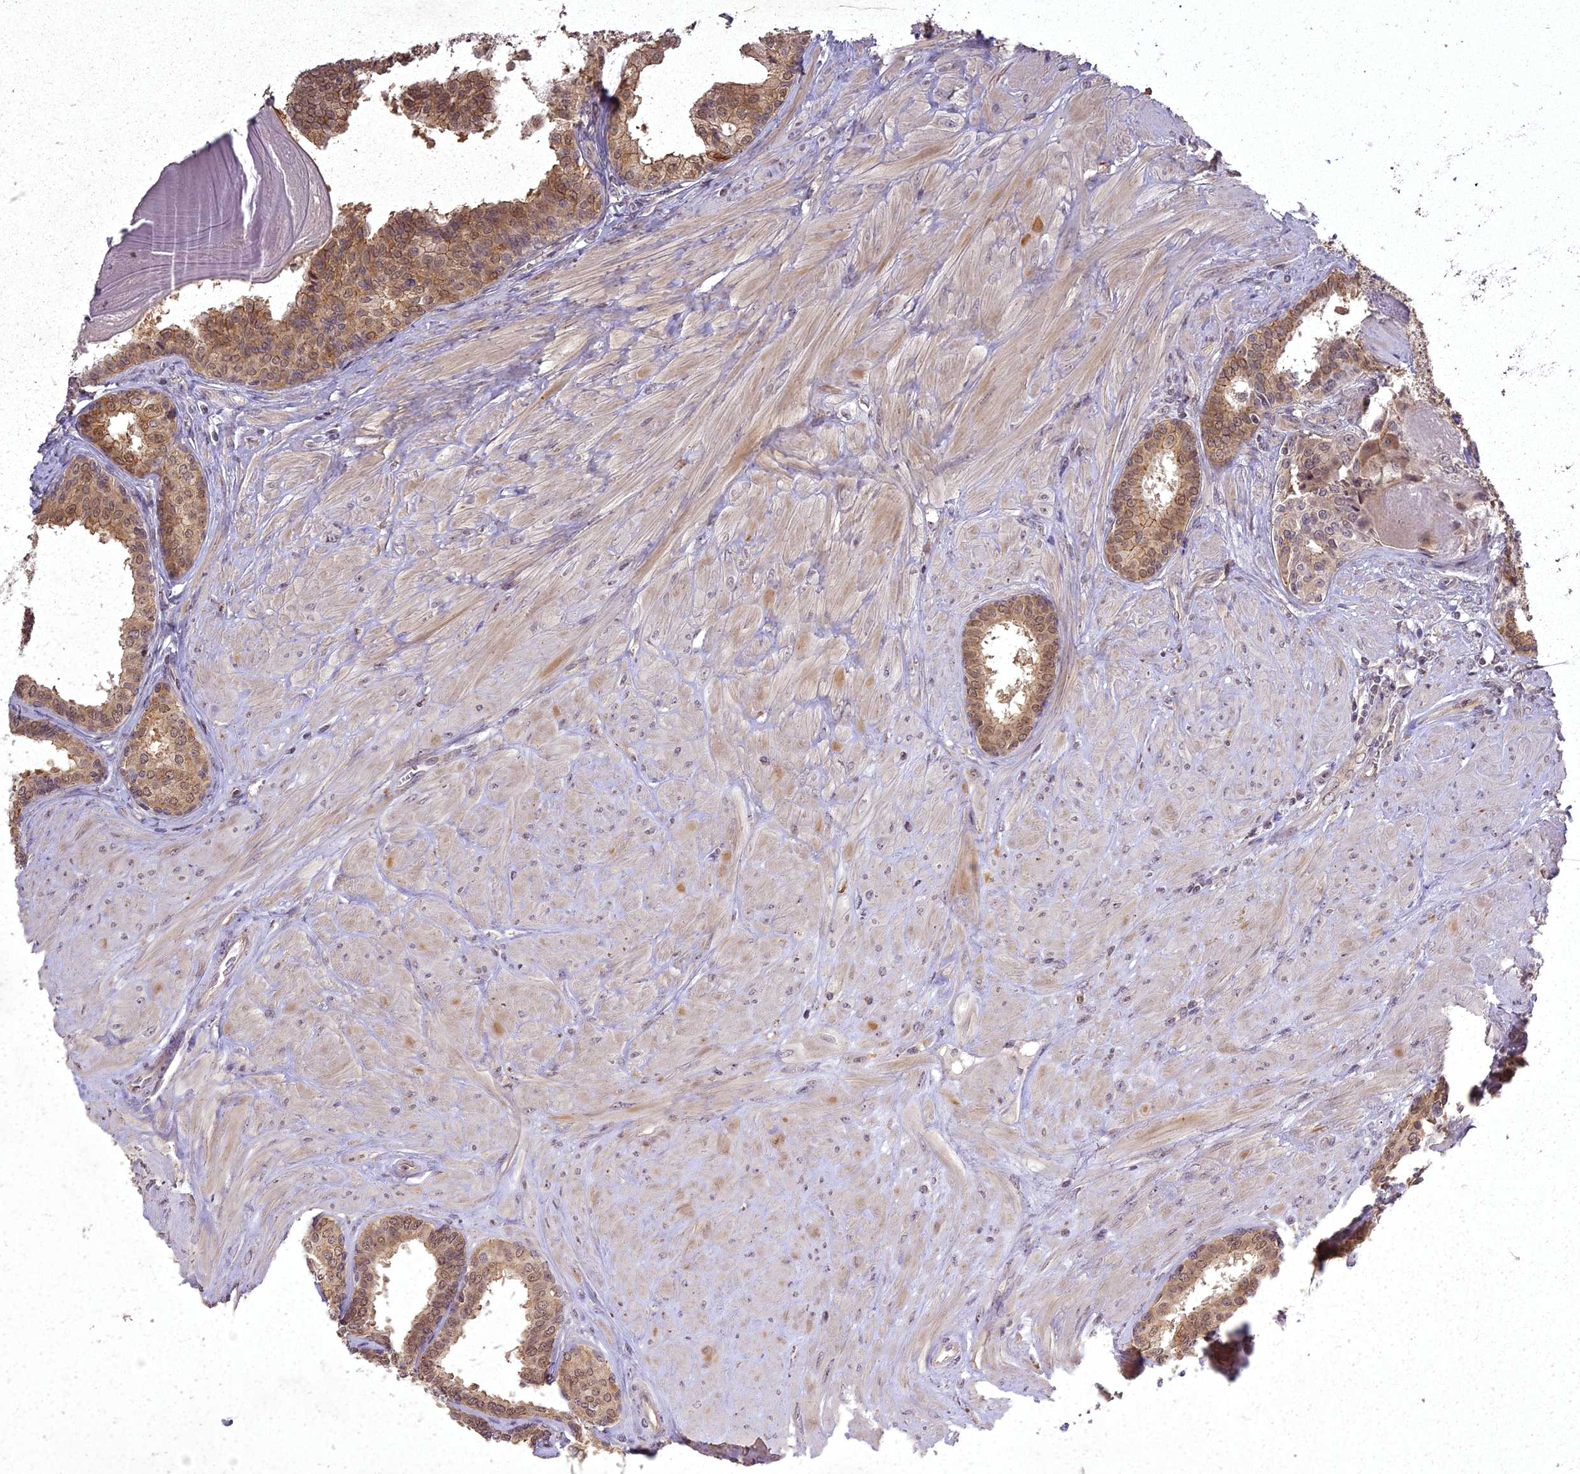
{"staining": {"intensity": "moderate", "quantity": ">75%", "location": "cytoplasmic/membranous,nuclear"}, "tissue": "prostate cancer", "cell_type": "Tumor cells", "image_type": "cancer", "snomed": [{"axis": "morphology", "description": "Adenocarcinoma, High grade"}, {"axis": "topography", "description": "Prostate"}], "caption": "The image exhibits immunohistochemical staining of prostate high-grade adenocarcinoma. There is moderate cytoplasmic/membranous and nuclear expression is present in approximately >75% of tumor cells.", "gene": "ING5", "patient": {"sex": "male", "age": 62}}